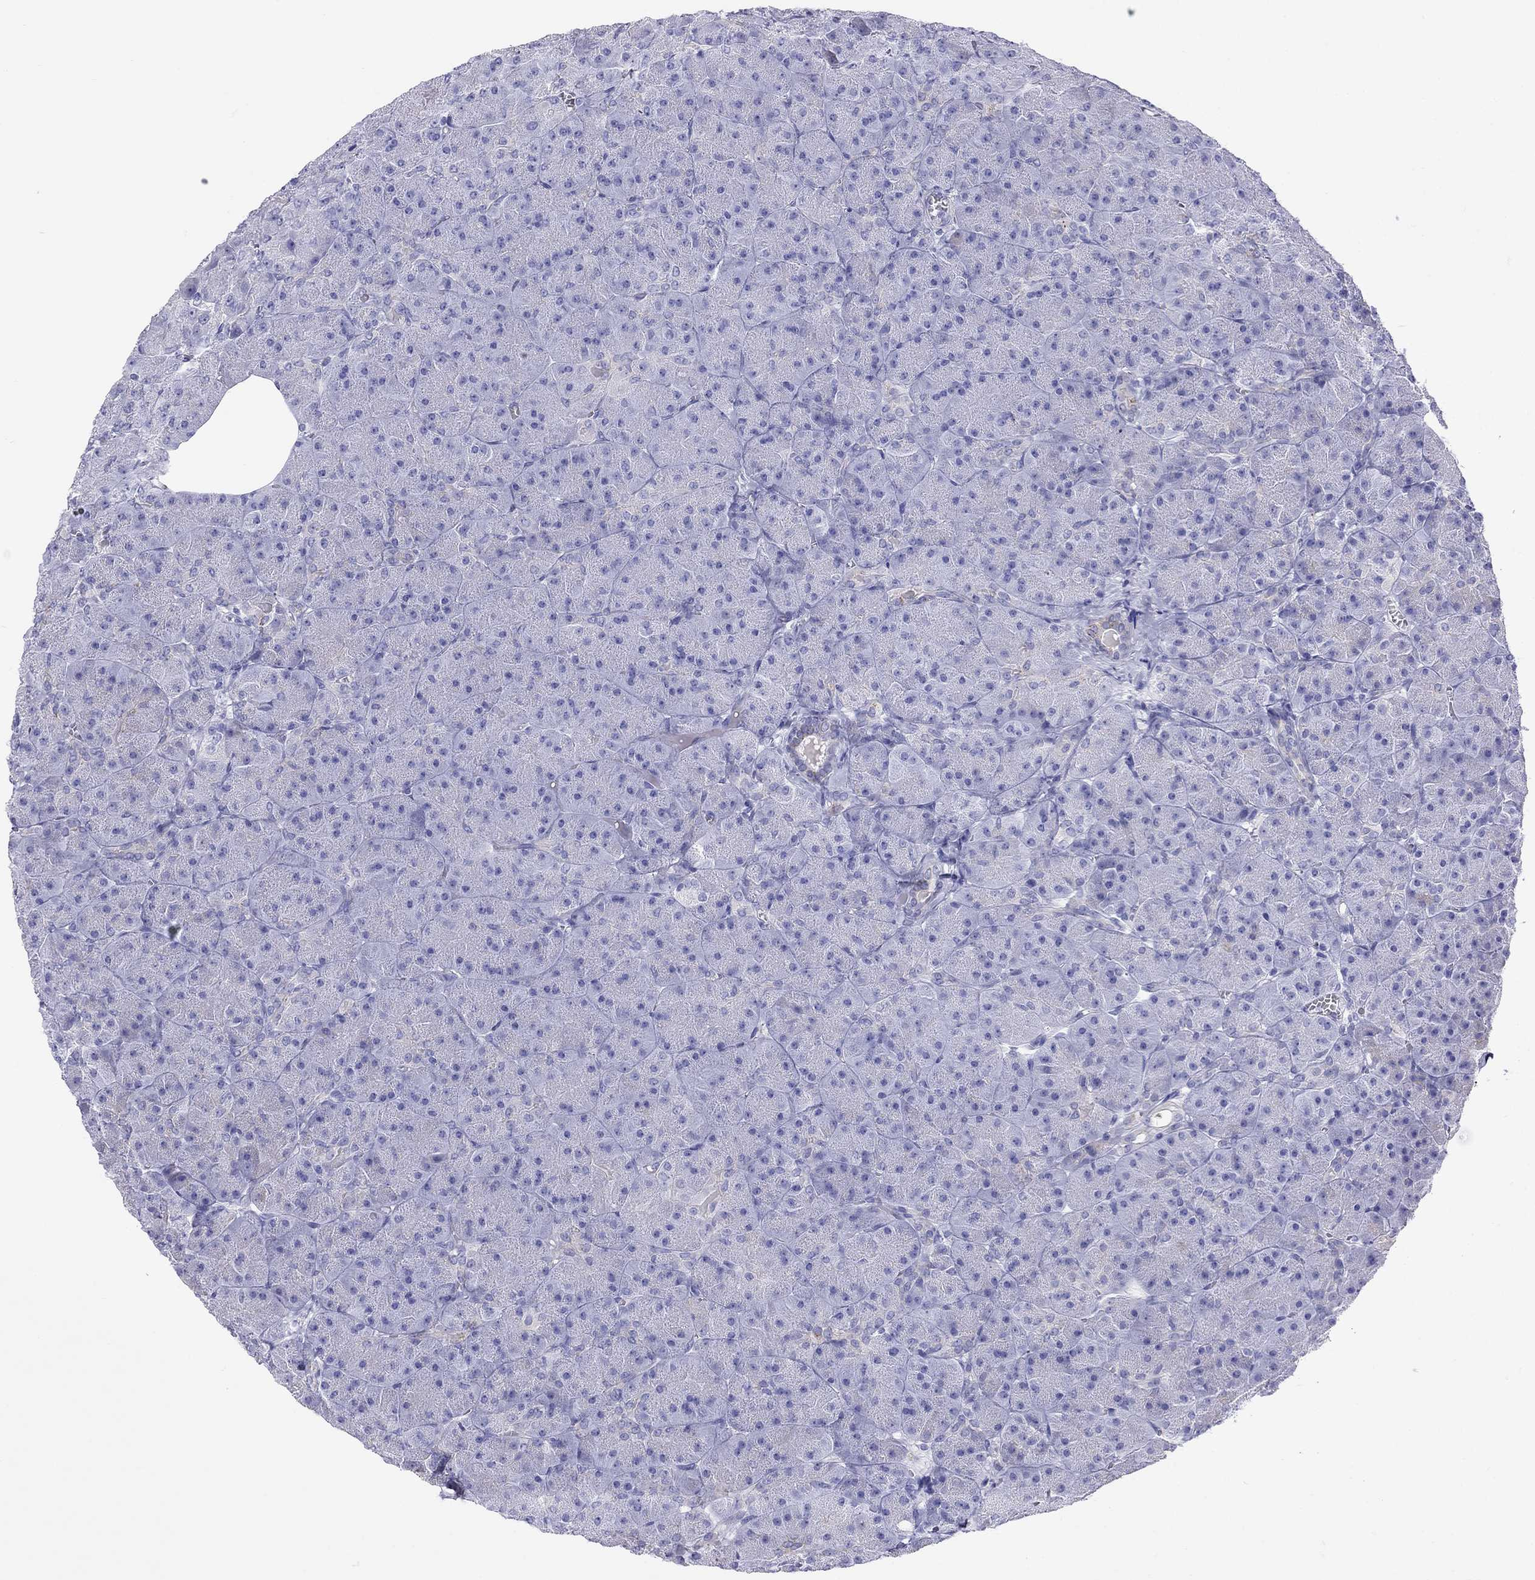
{"staining": {"intensity": "weak", "quantity": "<25%", "location": "cytoplasmic/membranous"}, "tissue": "pancreas", "cell_type": "Exocrine glandular cells", "image_type": "normal", "snomed": [{"axis": "morphology", "description": "Normal tissue, NOS"}, {"axis": "topography", "description": "Pancreas"}], "caption": "The image exhibits no significant expression in exocrine glandular cells of pancreas.", "gene": "MC5R", "patient": {"sex": "male", "age": 61}}